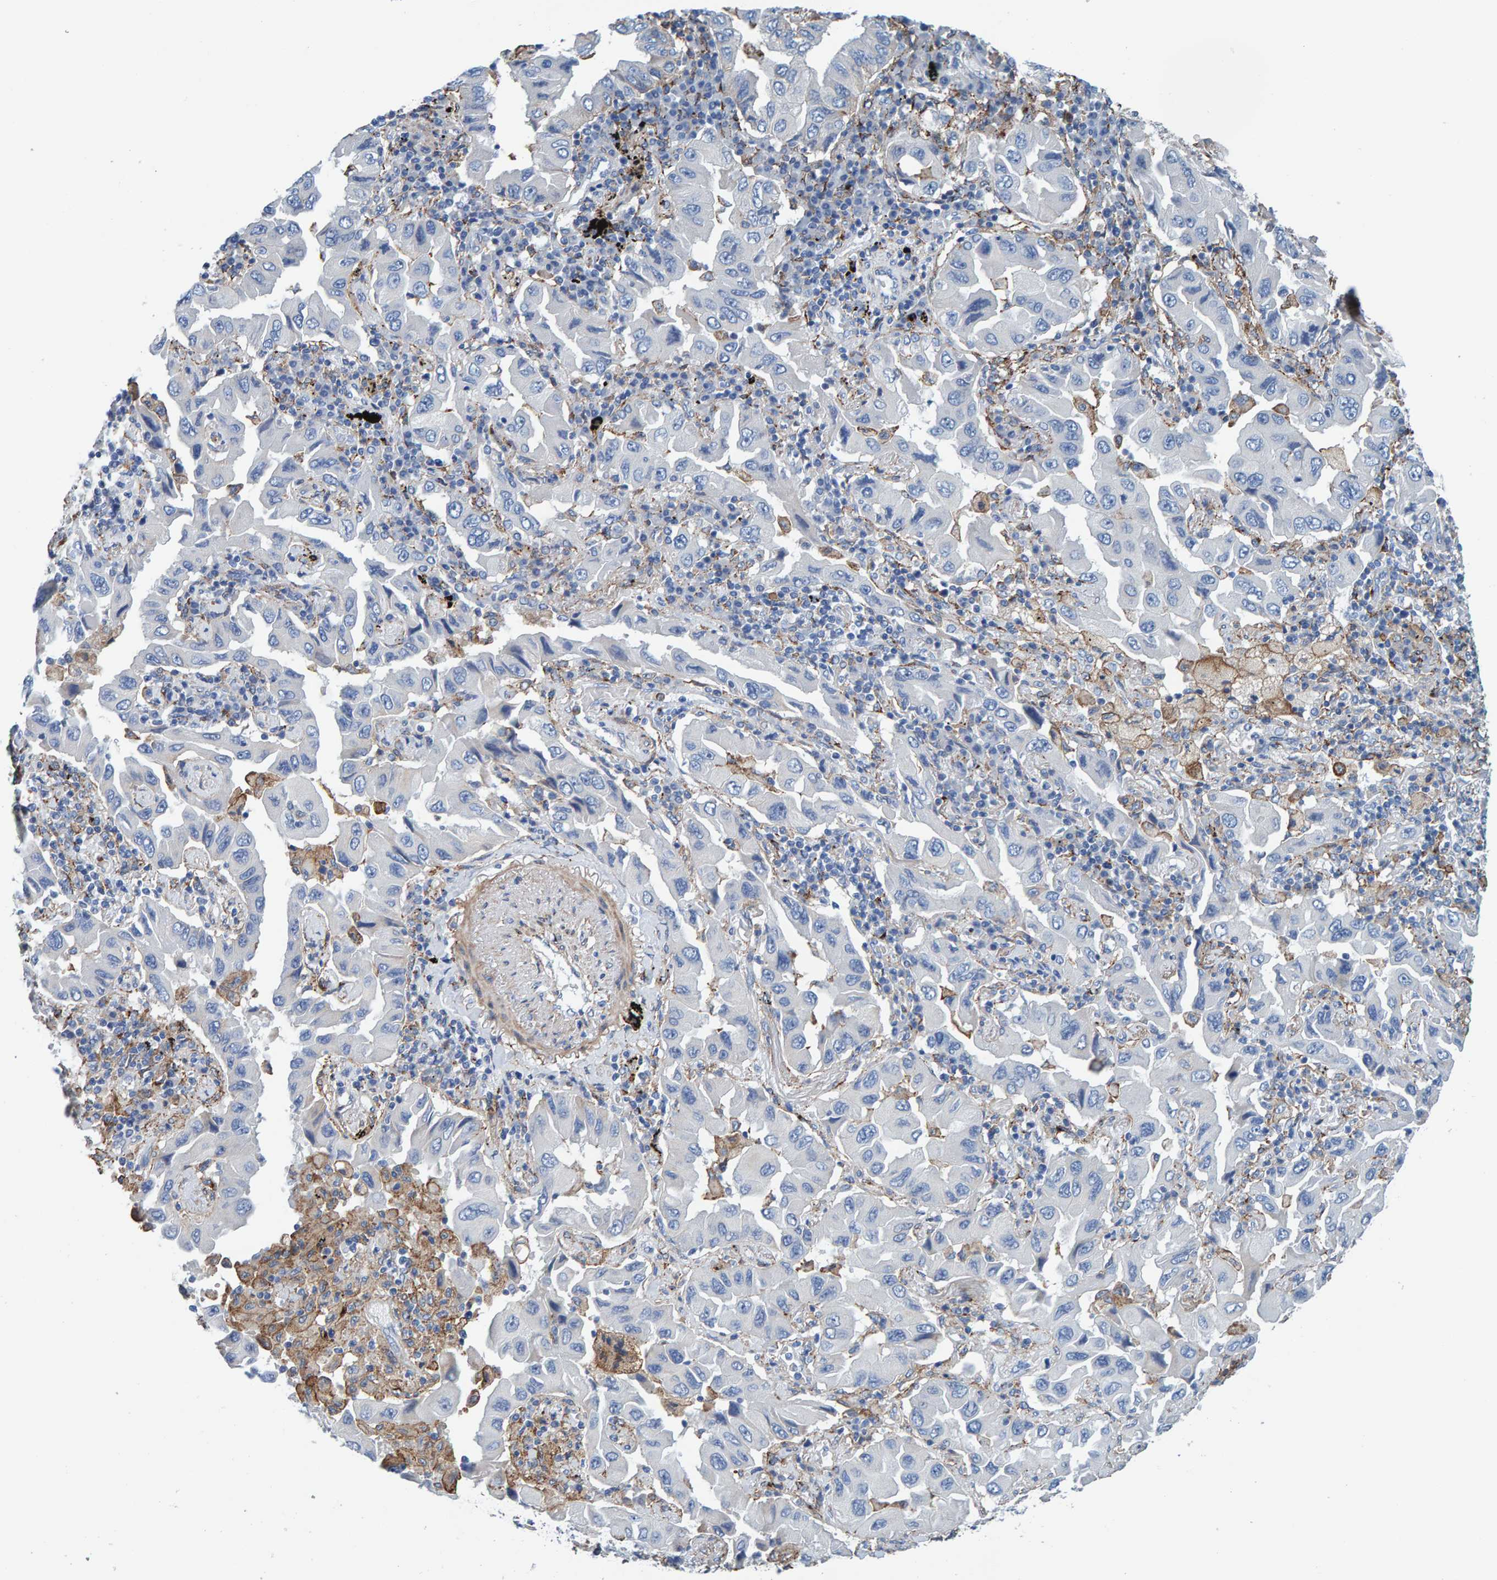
{"staining": {"intensity": "negative", "quantity": "none", "location": "none"}, "tissue": "lung cancer", "cell_type": "Tumor cells", "image_type": "cancer", "snomed": [{"axis": "morphology", "description": "Adenocarcinoma, NOS"}, {"axis": "topography", "description": "Lung"}], "caption": "This is an immunohistochemistry (IHC) micrograph of adenocarcinoma (lung). There is no positivity in tumor cells.", "gene": "LRP1", "patient": {"sex": "female", "age": 65}}